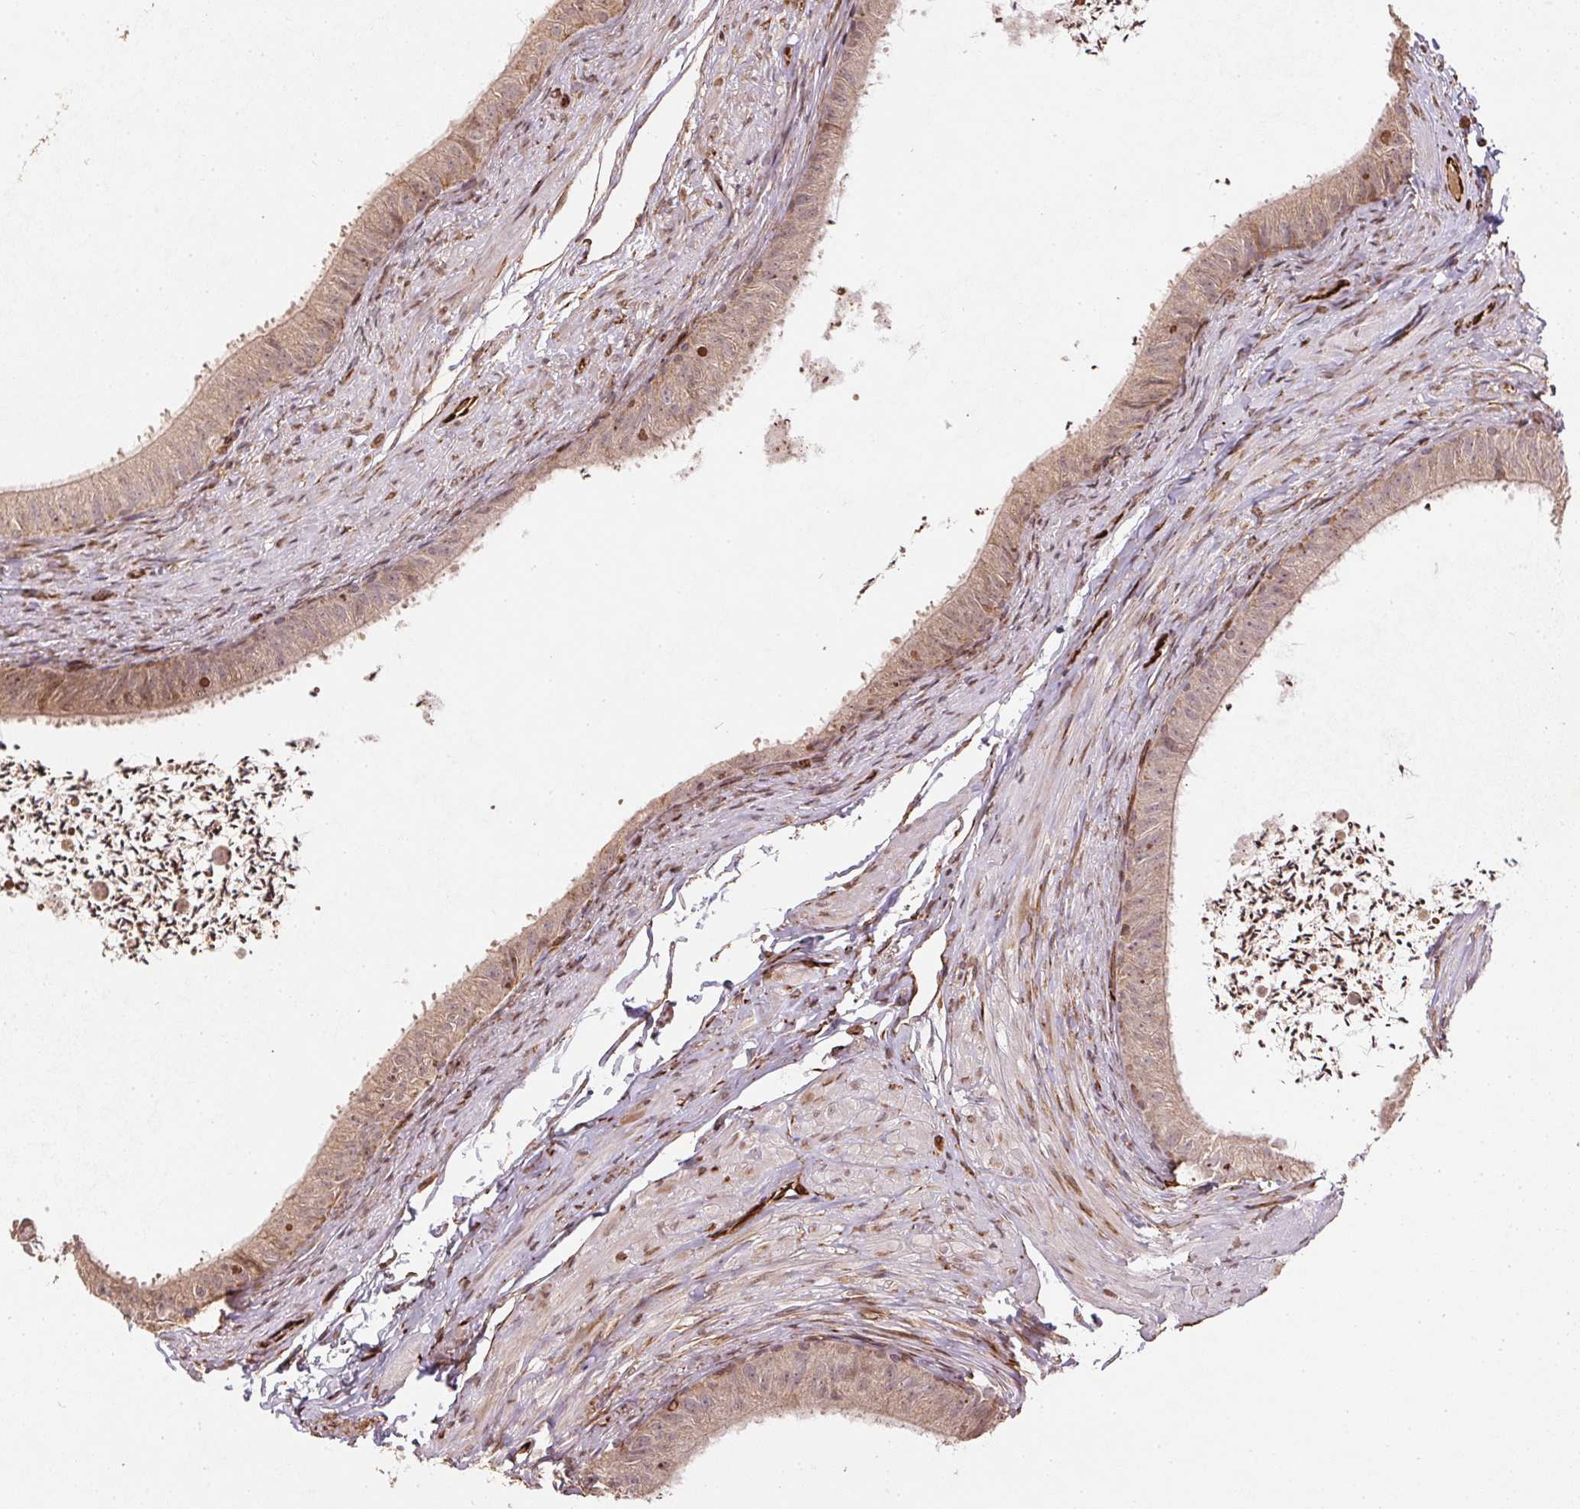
{"staining": {"intensity": "weak", "quantity": "25%-75%", "location": "cytoplasmic/membranous"}, "tissue": "epididymis", "cell_type": "Glandular cells", "image_type": "normal", "snomed": [{"axis": "morphology", "description": "Normal tissue, NOS"}, {"axis": "topography", "description": "Epididymis, spermatic cord, NOS"}, {"axis": "topography", "description": "Epididymis"}, {"axis": "topography", "description": "Peripheral nerve tissue"}], "caption": "This is an image of IHC staining of benign epididymis, which shows weak positivity in the cytoplasmic/membranous of glandular cells.", "gene": "SPRED2", "patient": {"sex": "male", "age": 29}}